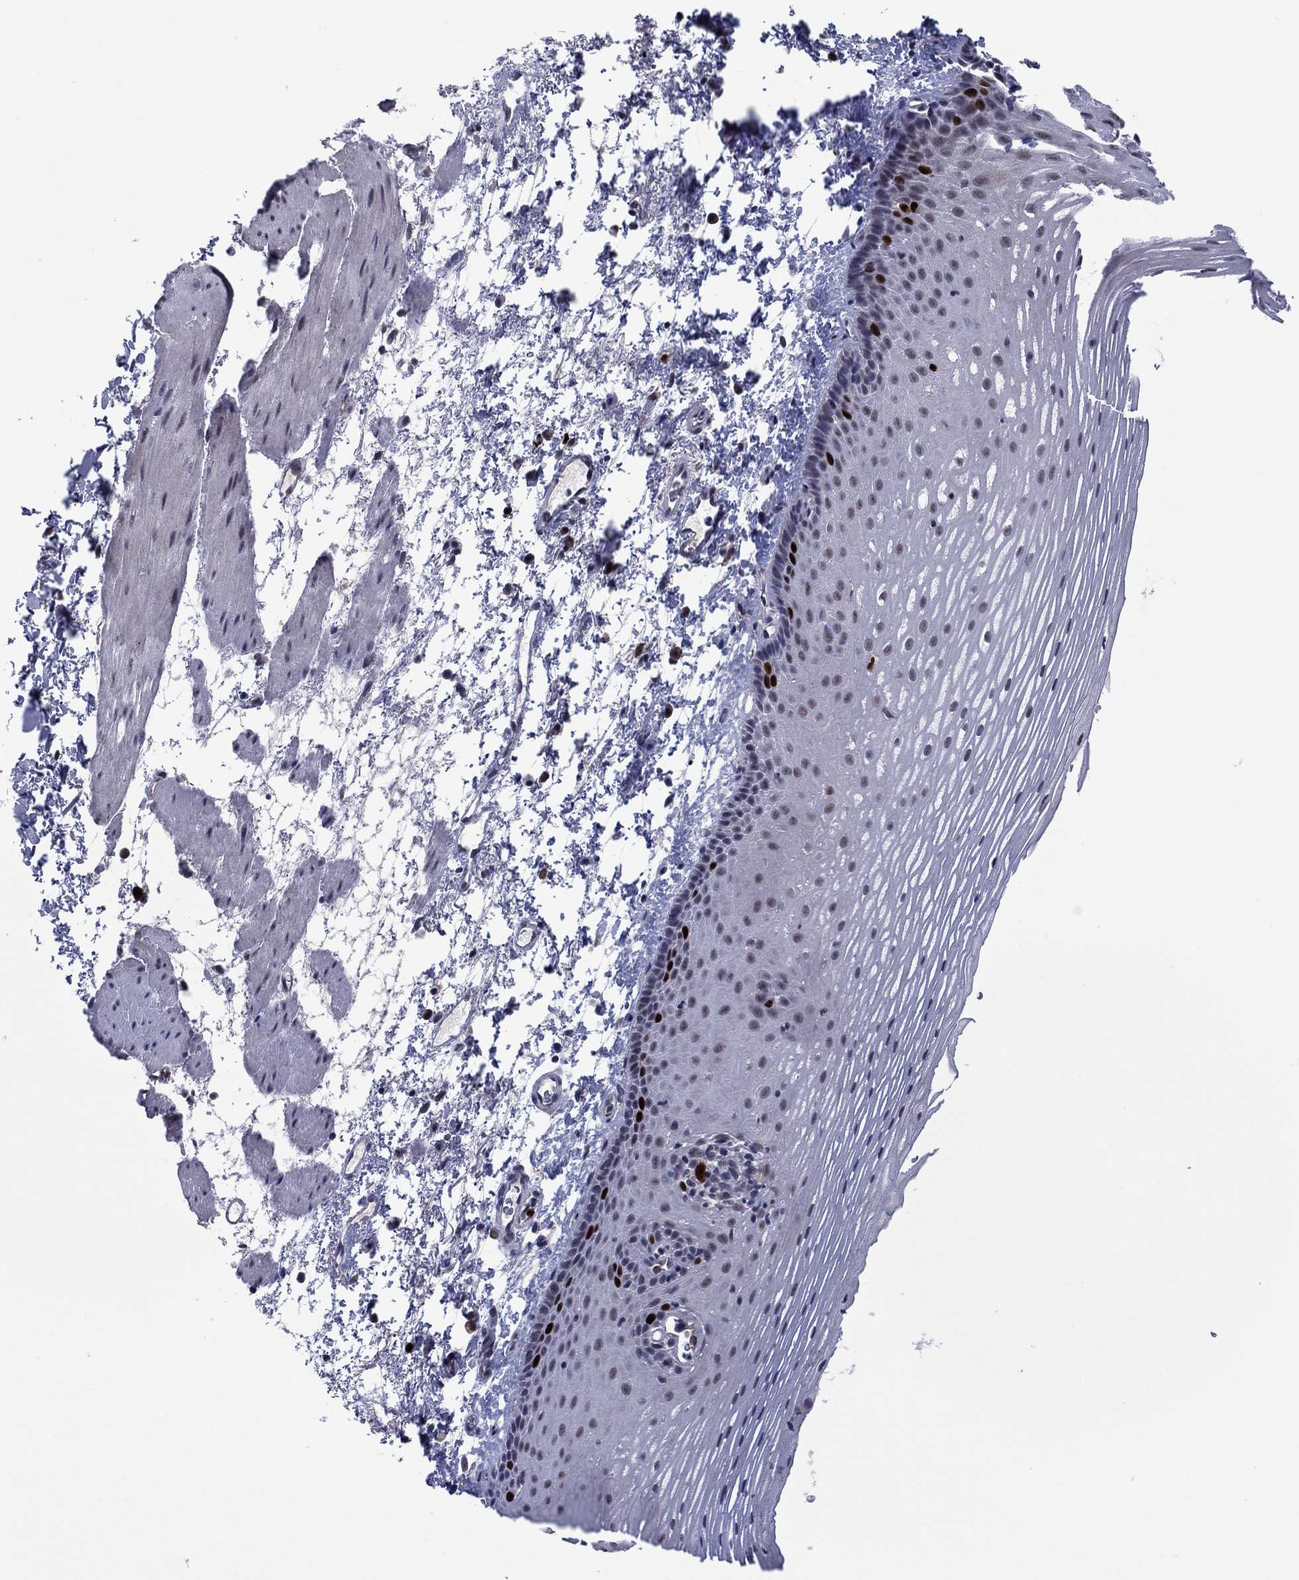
{"staining": {"intensity": "strong", "quantity": "<25%", "location": "nuclear"}, "tissue": "esophagus", "cell_type": "Squamous epithelial cells", "image_type": "normal", "snomed": [{"axis": "morphology", "description": "Normal tissue, NOS"}, {"axis": "topography", "description": "Esophagus"}], "caption": "Immunohistochemical staining of unremarkable human esophagus displays medium levels of strong nuclear staining in about <25% of squamous epithelial cells. Nuclei are stained in blue.", "gene": "CDCA5", "patient": {"sex": "male", "age": 76}}